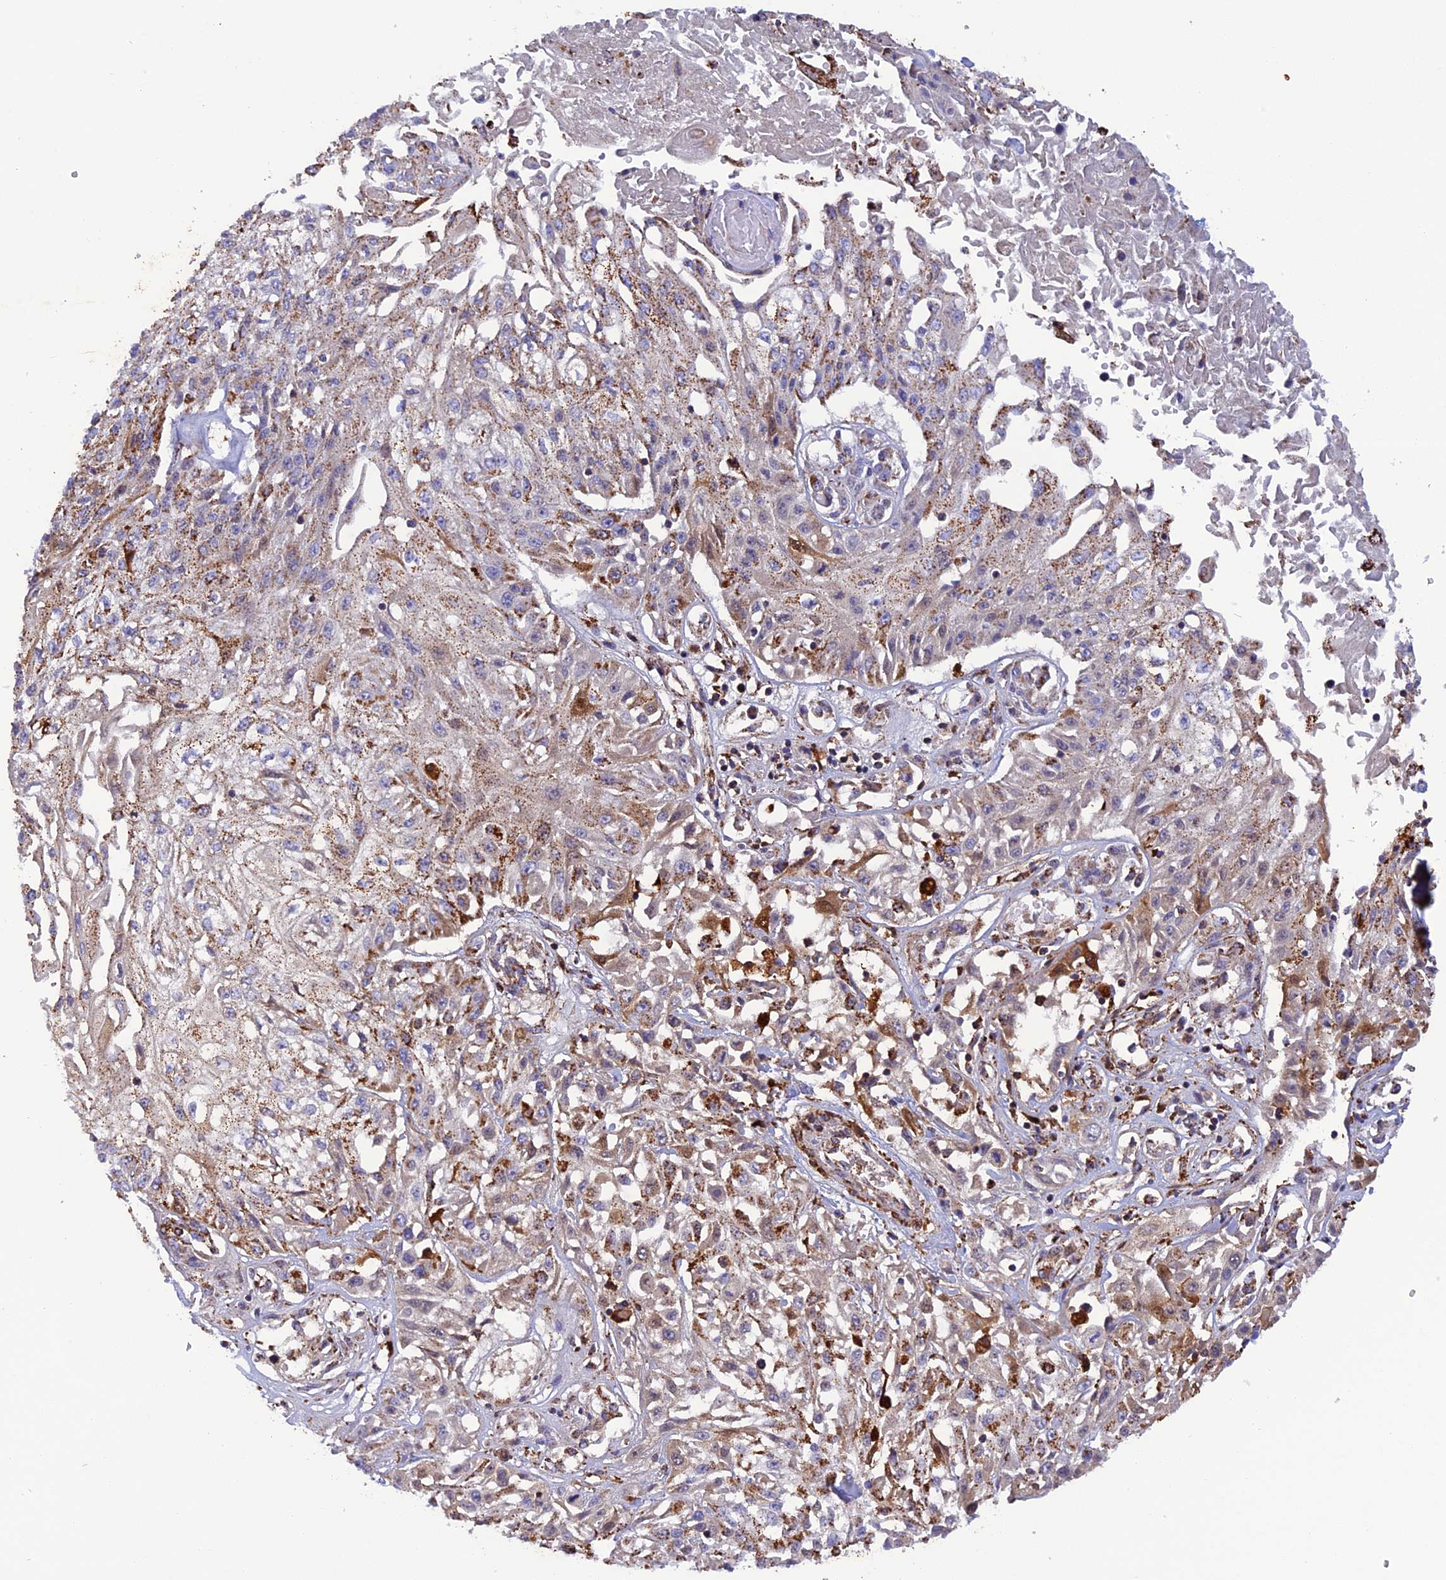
{"staining": {"intensity": "weak", "quantity": "<25%", "location": "cytoplasmic/membranous"}, "tissue": "skin cancer", "cell_type": "Tumor cells", "image_type": "cancer", "snomed": [{"axis": "morphology", "description": "Squamous cell carcinoma, NOS"}, {"axis": "morphology", "description": "Squamous cell carcinoma, metastatic, NOS"}, {"axis": "topography", "description": "Skin"}, {"axis": "topography", "description": "Lymph node"}], "caption": "Immunohistochemistry (IHC) image of neoplastic tissue: skin cancer stained with DAB (3,3'-diaminobenzidine) displays no significant protein expression in tumor cells.", "gene": "KCNG1", "patient": {"sex": "male", "age": 75}}